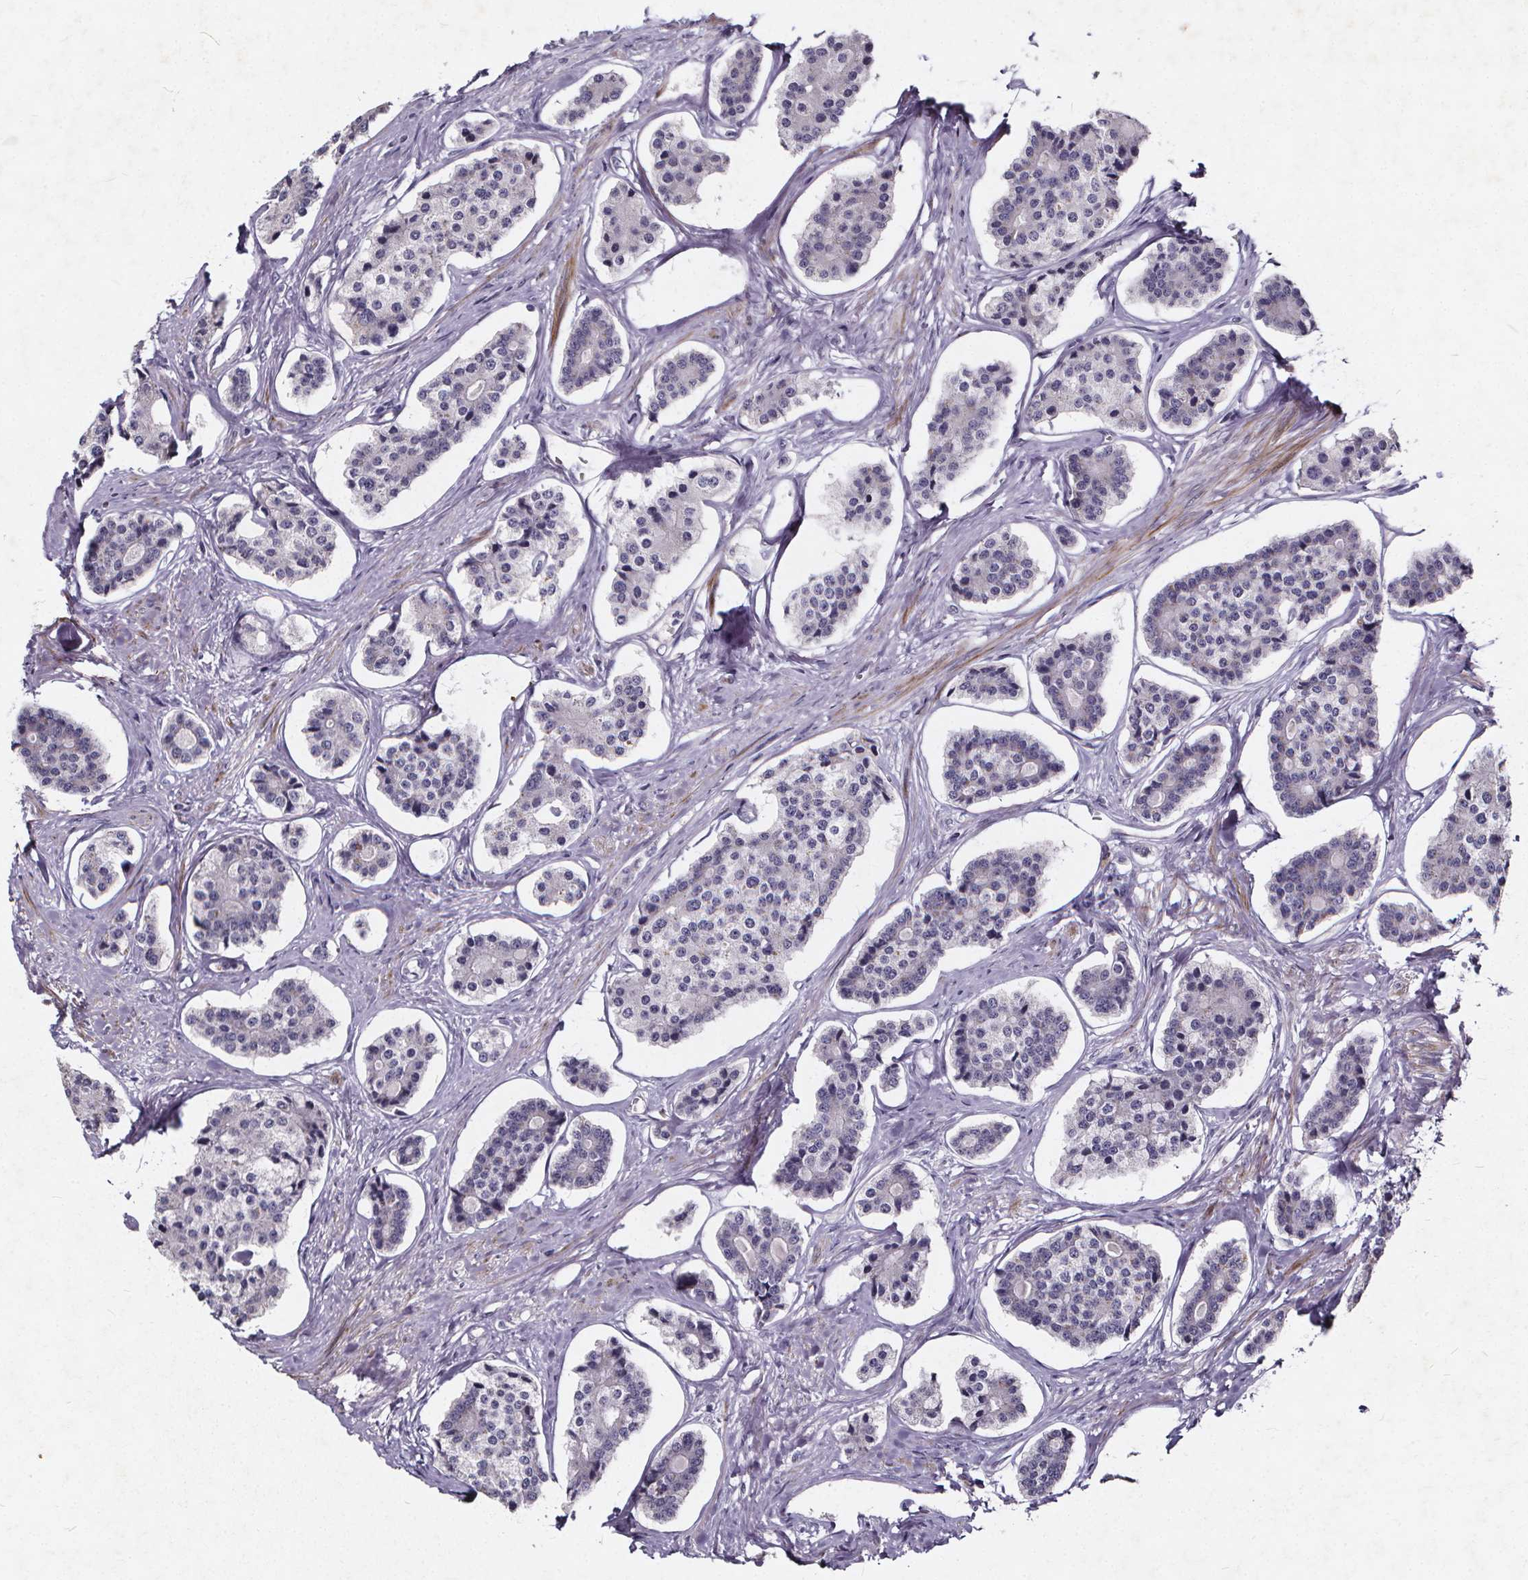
{"staining": {"intensity": "negative", "quantity": "none", "location": "none"}, "tissue": "carcinoid", "cell_type": "Tumor cells", "image_type": "cancer", "snomed": [{"axis": "morphology", "description": "Carcinoid, malignant, NOS"}, {"axis": "topography", "description": "Small intestine"}], "caption": "Protein analysis of carcinoid shows no significant staining in tumor cells. Brightfield microscopy of immunohistochemistry (IHC) stained with DAB (3,3'-diaminobenzidine) (brown) and hematoxylin (blue), captured at high magnification.", "gene": "TSPAN14", "patient": {"sex": "female", "age": 65}}